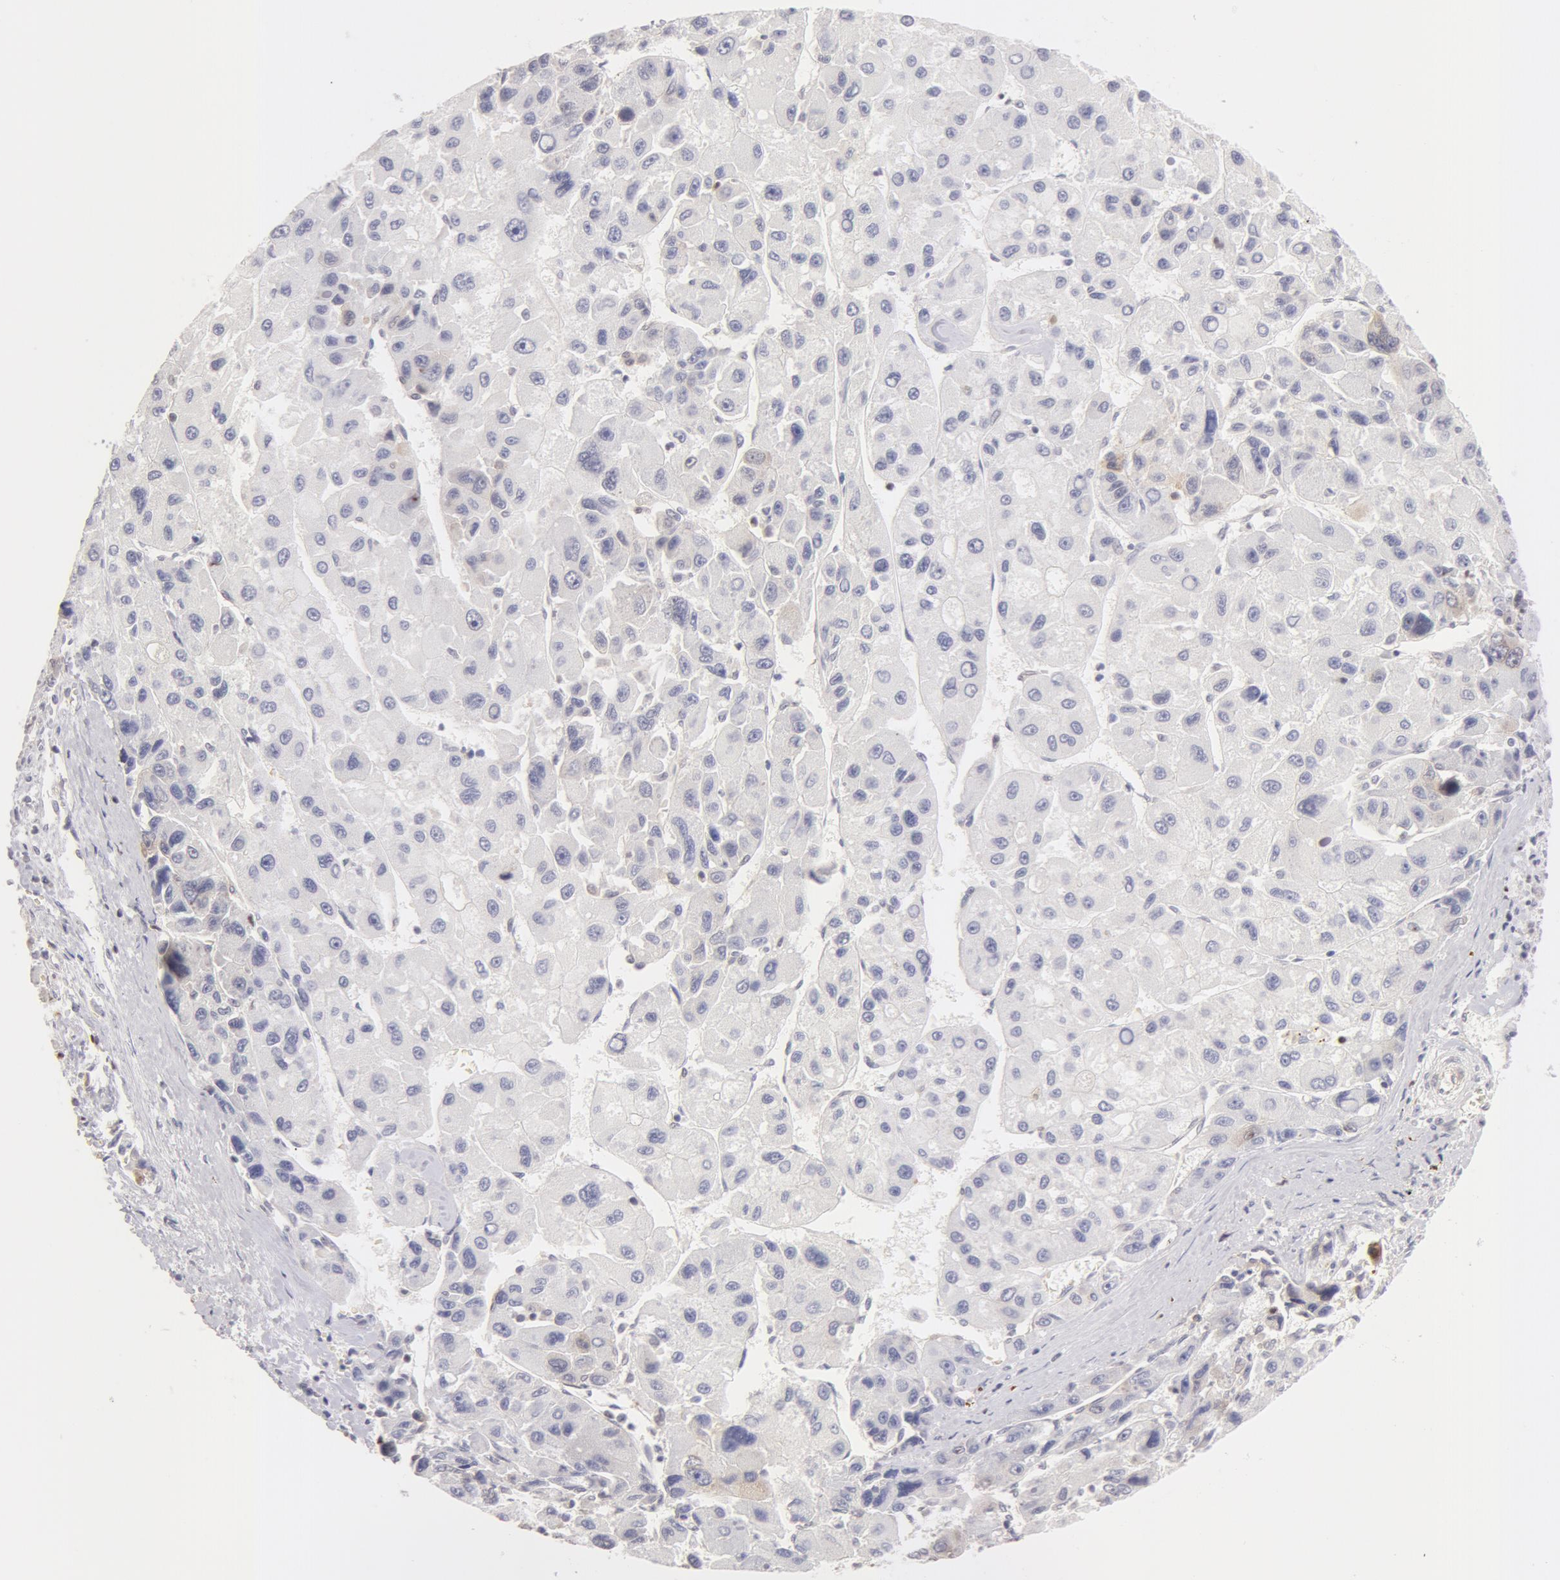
{"staining": {"intensity": "negative", "quantity": "none", "location": "none"}, "tissue": "liver cancer", "cell_type": "Tumor cells", "image_type": "cancer", "snomed": [{"axis": "morphology", "description": "Carcinoma, Hepatocellular, NOS"}, {"axis": "topography", "description": "Liver"}], "caption": "DAB (3,3'-diaminobenzidine) immunohistochemical staining of liver hepatocellular carcinoma exhibits no significant staining in tumor cells.", "gene": "DDX3Y", "patient": {"sex": "male", "age": 64}}